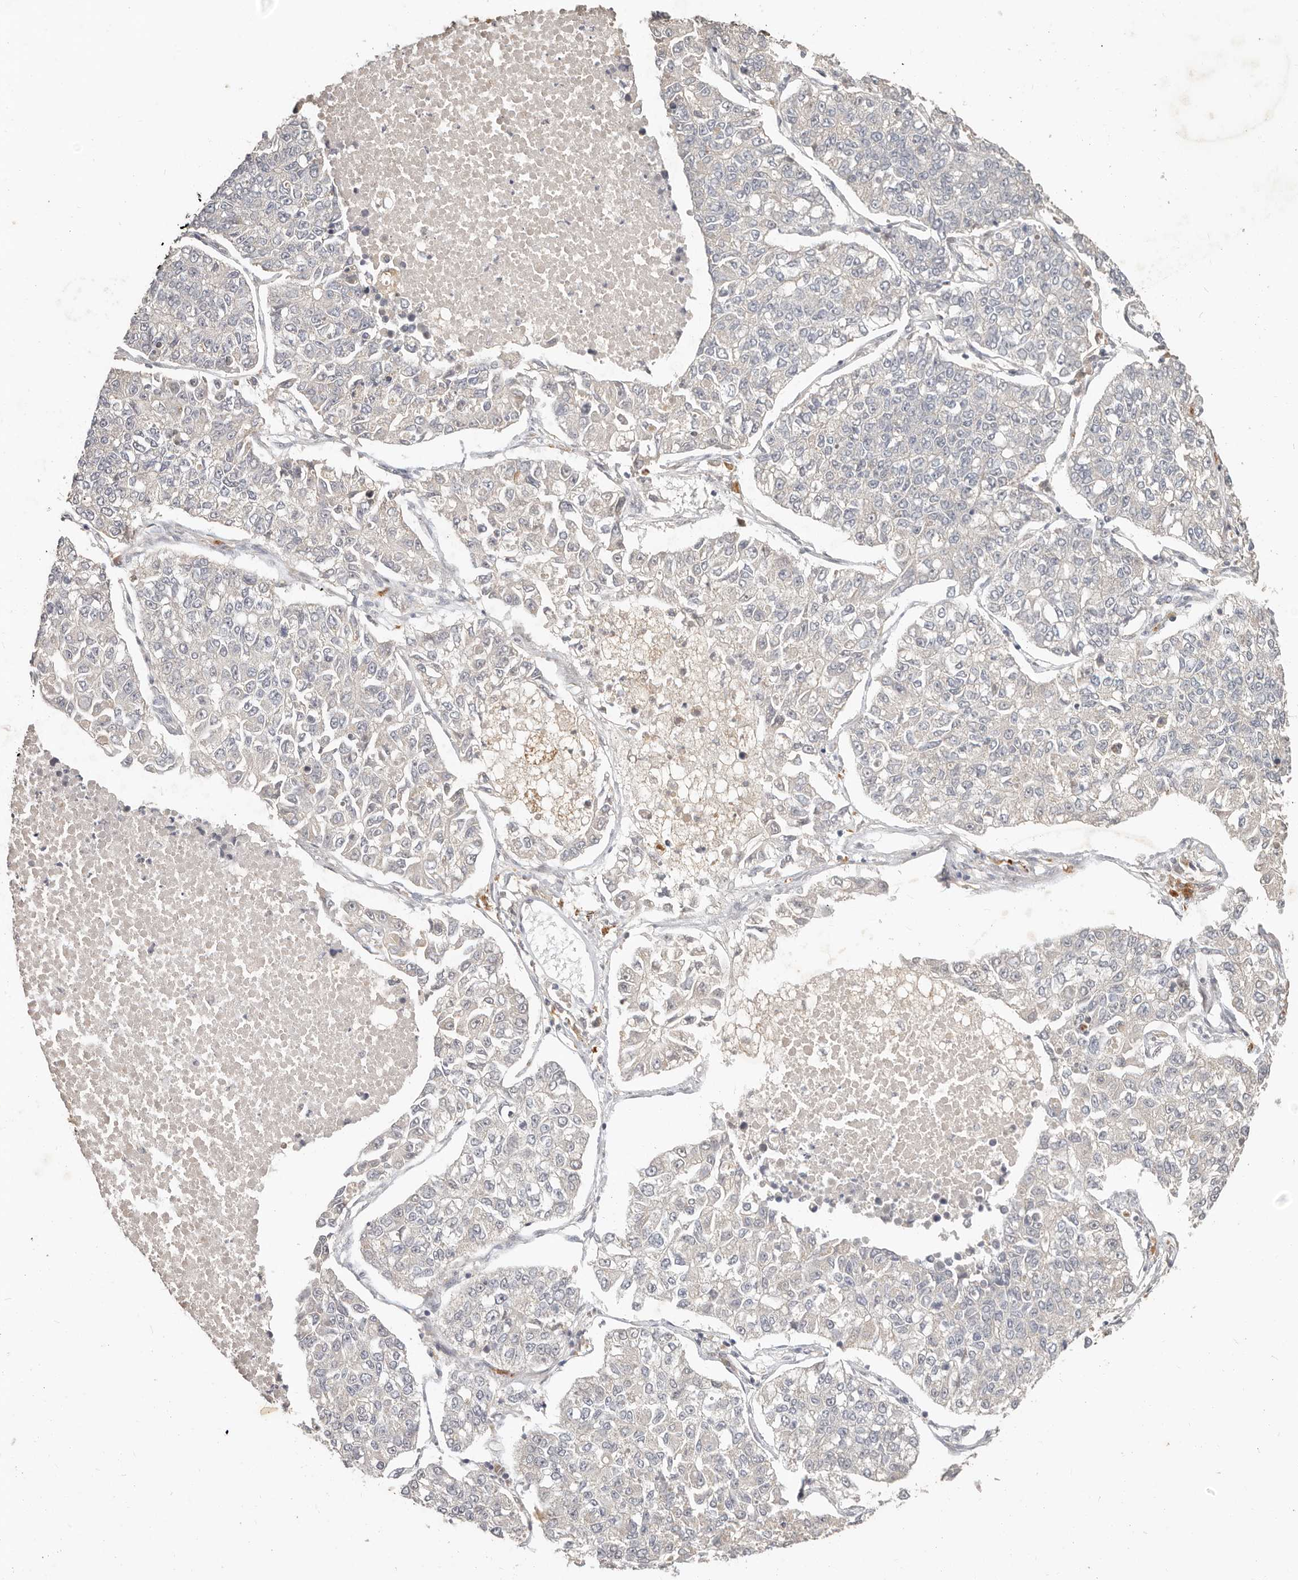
{"staining": {"intensity": "negative", "quantity": "none", "location": "none"}, "tissue": "lung cancer", "cell_type": "Tumor cells", "image_type": "cancer", "snomed": [{"axis": "morphology", "description": "Adenocarcinoma, NOS"}, {"axis": "topography", "description": "Lung"}], "caption": "Protein analysis of lung cancer (adenocarcinoma) shows no significant expression in tumor cells. The staining is performed using DAB (3,3'-diaminobenzidine) brown chromogen with nuclei counter-stained in using hematoxylin.", "gene": "MTFR2", "patient": {"sex": "male", "age": 49}}